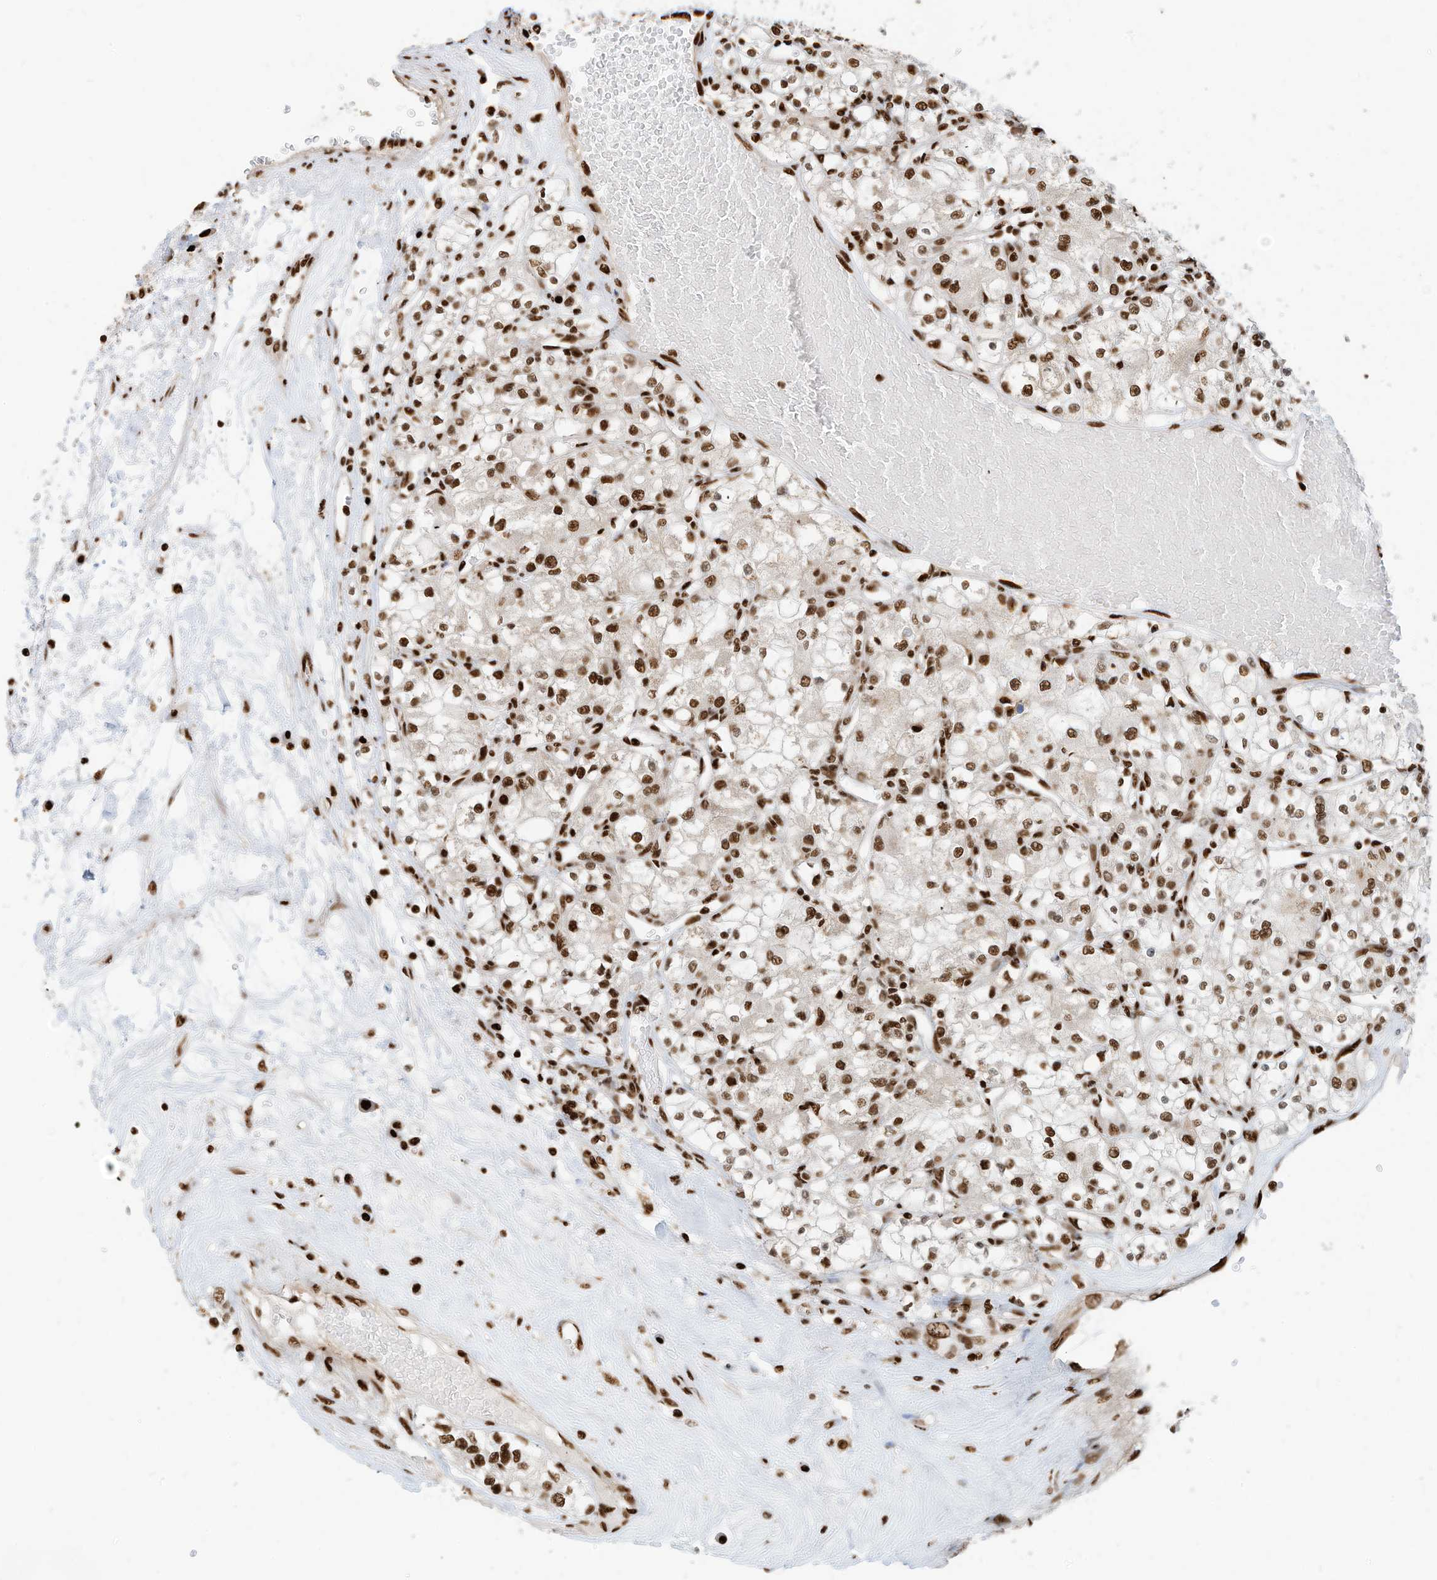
{"staining": {"intensity": "strong", "quantity": ">75%", "location": "nuclear"}, "tissue": "renal cancer", "cell_type": "Tumor cells", "image_type": "cancer", "snomed": [{"axis": "morphology", "description": "Adenocarcinoma, NOS"}, {"axis": "topography", "description": "Kidney"}], "caption": "Immunohistochemistry photomicrograph of renal cancer (adenocarcinoma) stained for a protein (brown), which reveals high levels of strong nuclear expression in about >75% of tumor cells.", "gene": "SAMD15", "patient": {"sex": "female", "age": 59}}